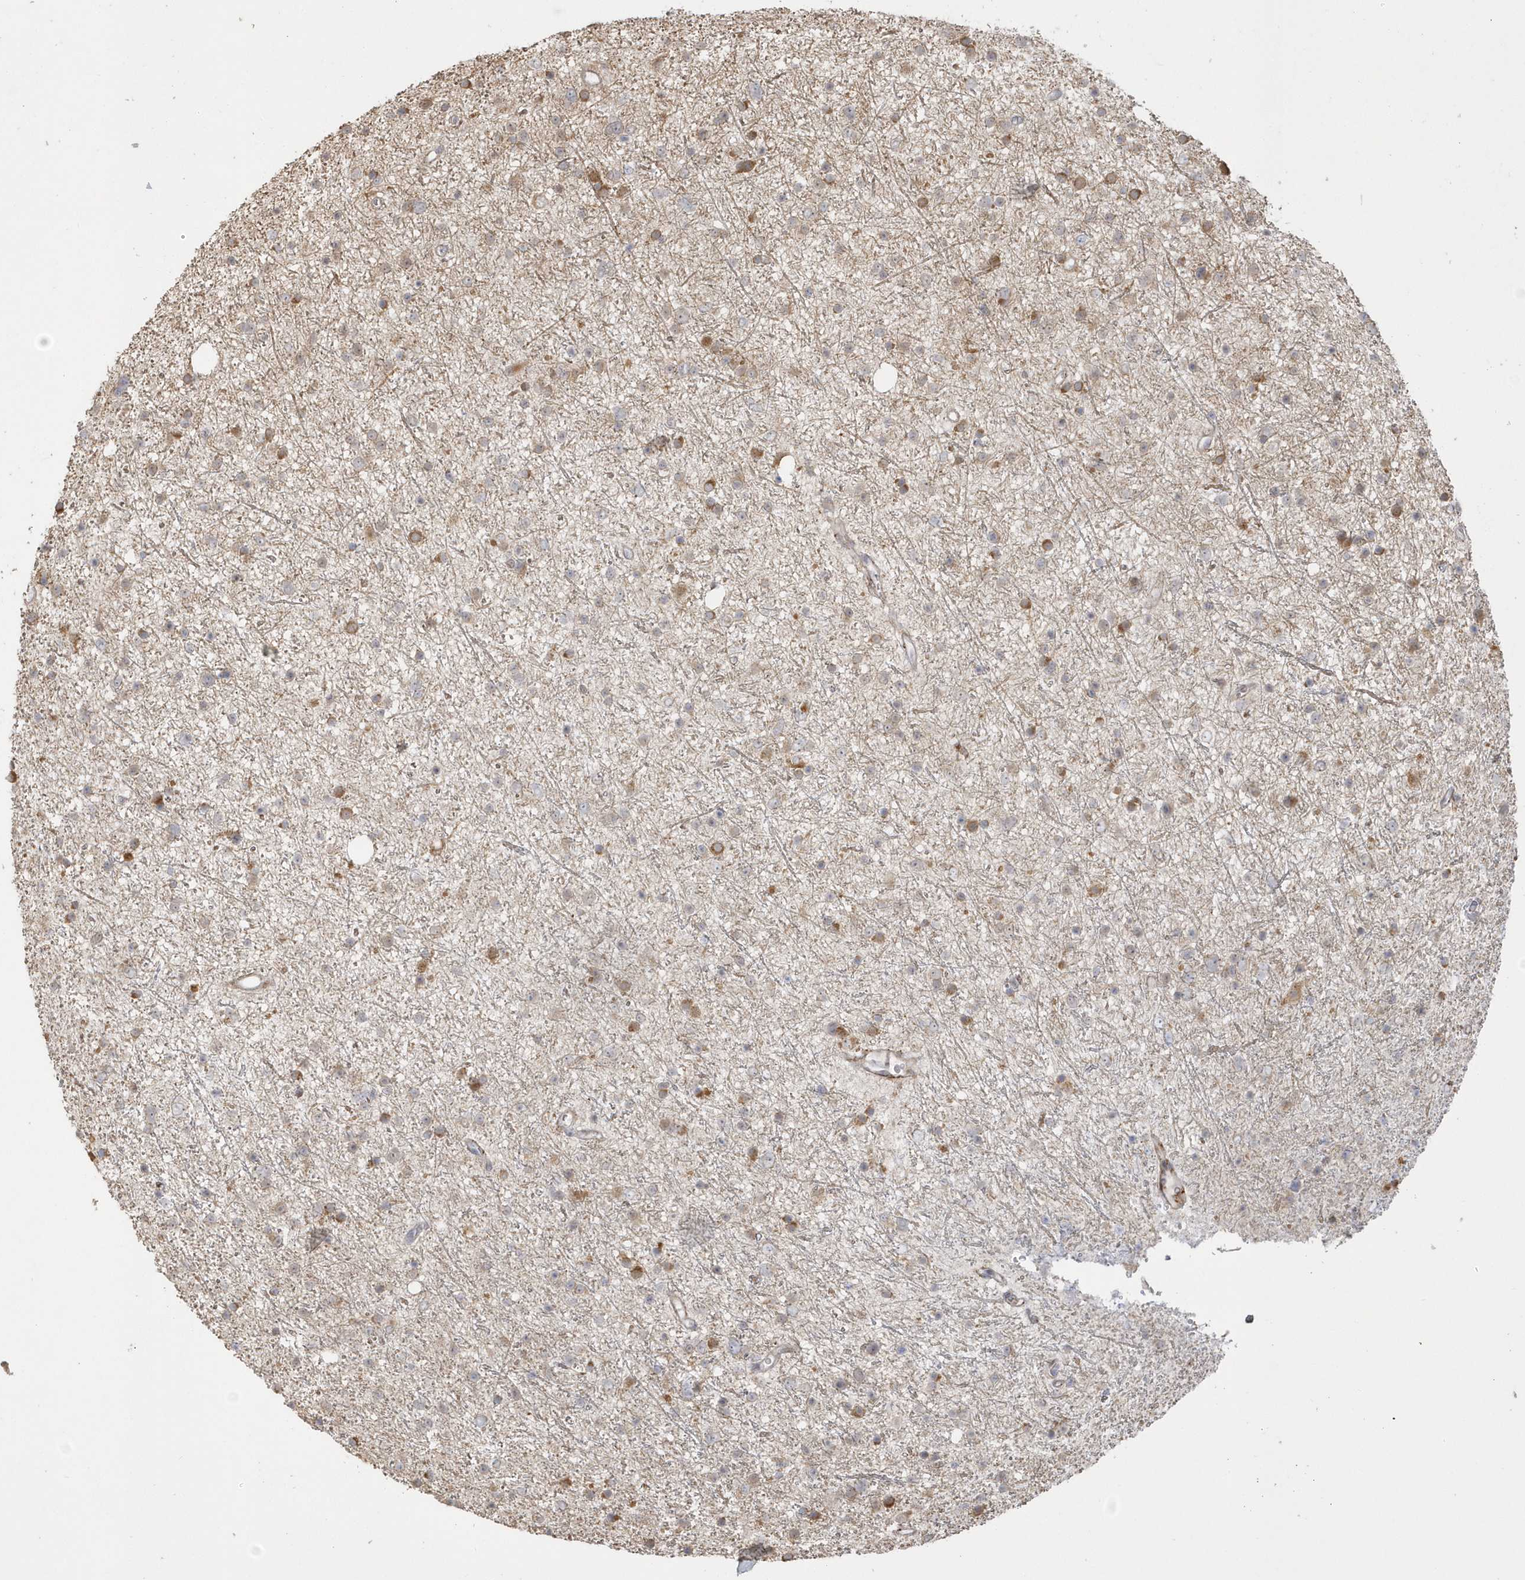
{"staining": {"intensity": "weak", "quantity": "25%-75%", "location": "cytoplasmic/membranous"}, "tissue": "glioma", "cell_type": "Tumor cells", "image_type": "cancer", "snomed": [{"axis": "morphology", "description": "Glioma, malignant, Low grade"}, {"axis": "topography", "description": "Cerebral cortex"}], "caption": "A high-resolution photomicrograph shows immunohistochemistry staining of glioma, which shows weak cytoplasmic/membranous positivity in approximately 25%-75% of tumor cells. The protein of interest is shown in brown color, while the nuclei are stained blue.", "gene": "NAF1", "patient": {"sex": "female", "age": 39}}